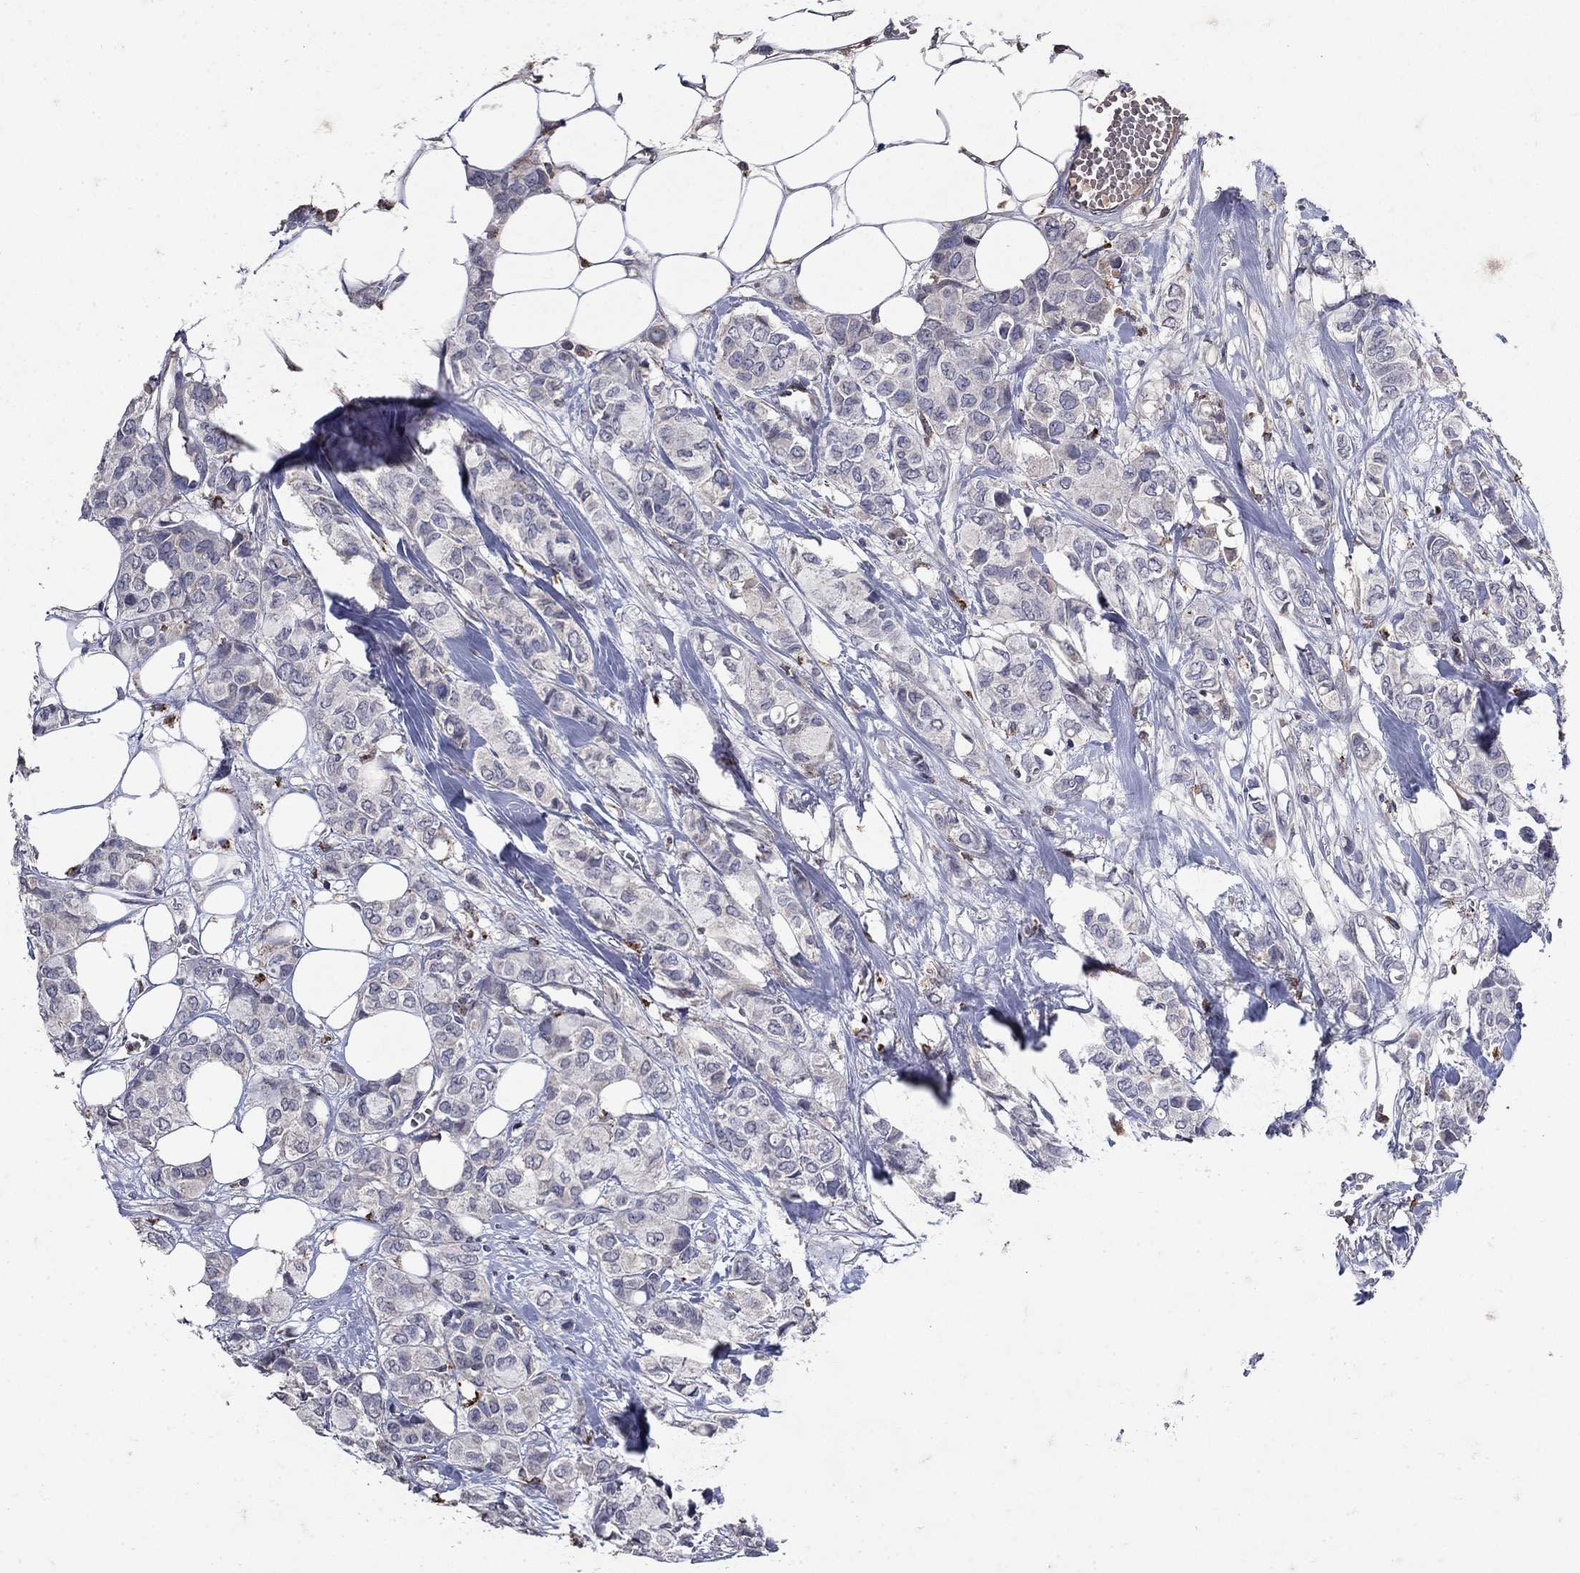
{"staining": {"intensity": "negative", "quantity": "none", "location": "none"}, "tissue": "breast cancer", "cell_type": "Tumor cells", "image_type": "cancer", "snomed": [{"axis": "morphology", "description": "Duct carcinoma"}, {"axis": "topography", "description": "Breast"}], "caption": "High magnification brightfield microscopy of breast cancer stained with DAB (brown) and counterstained with hematoxylin (blue): tumor cells show no significant expression.", "gene": "NPC2", "patient": {"sex": "female", "age": 85}}